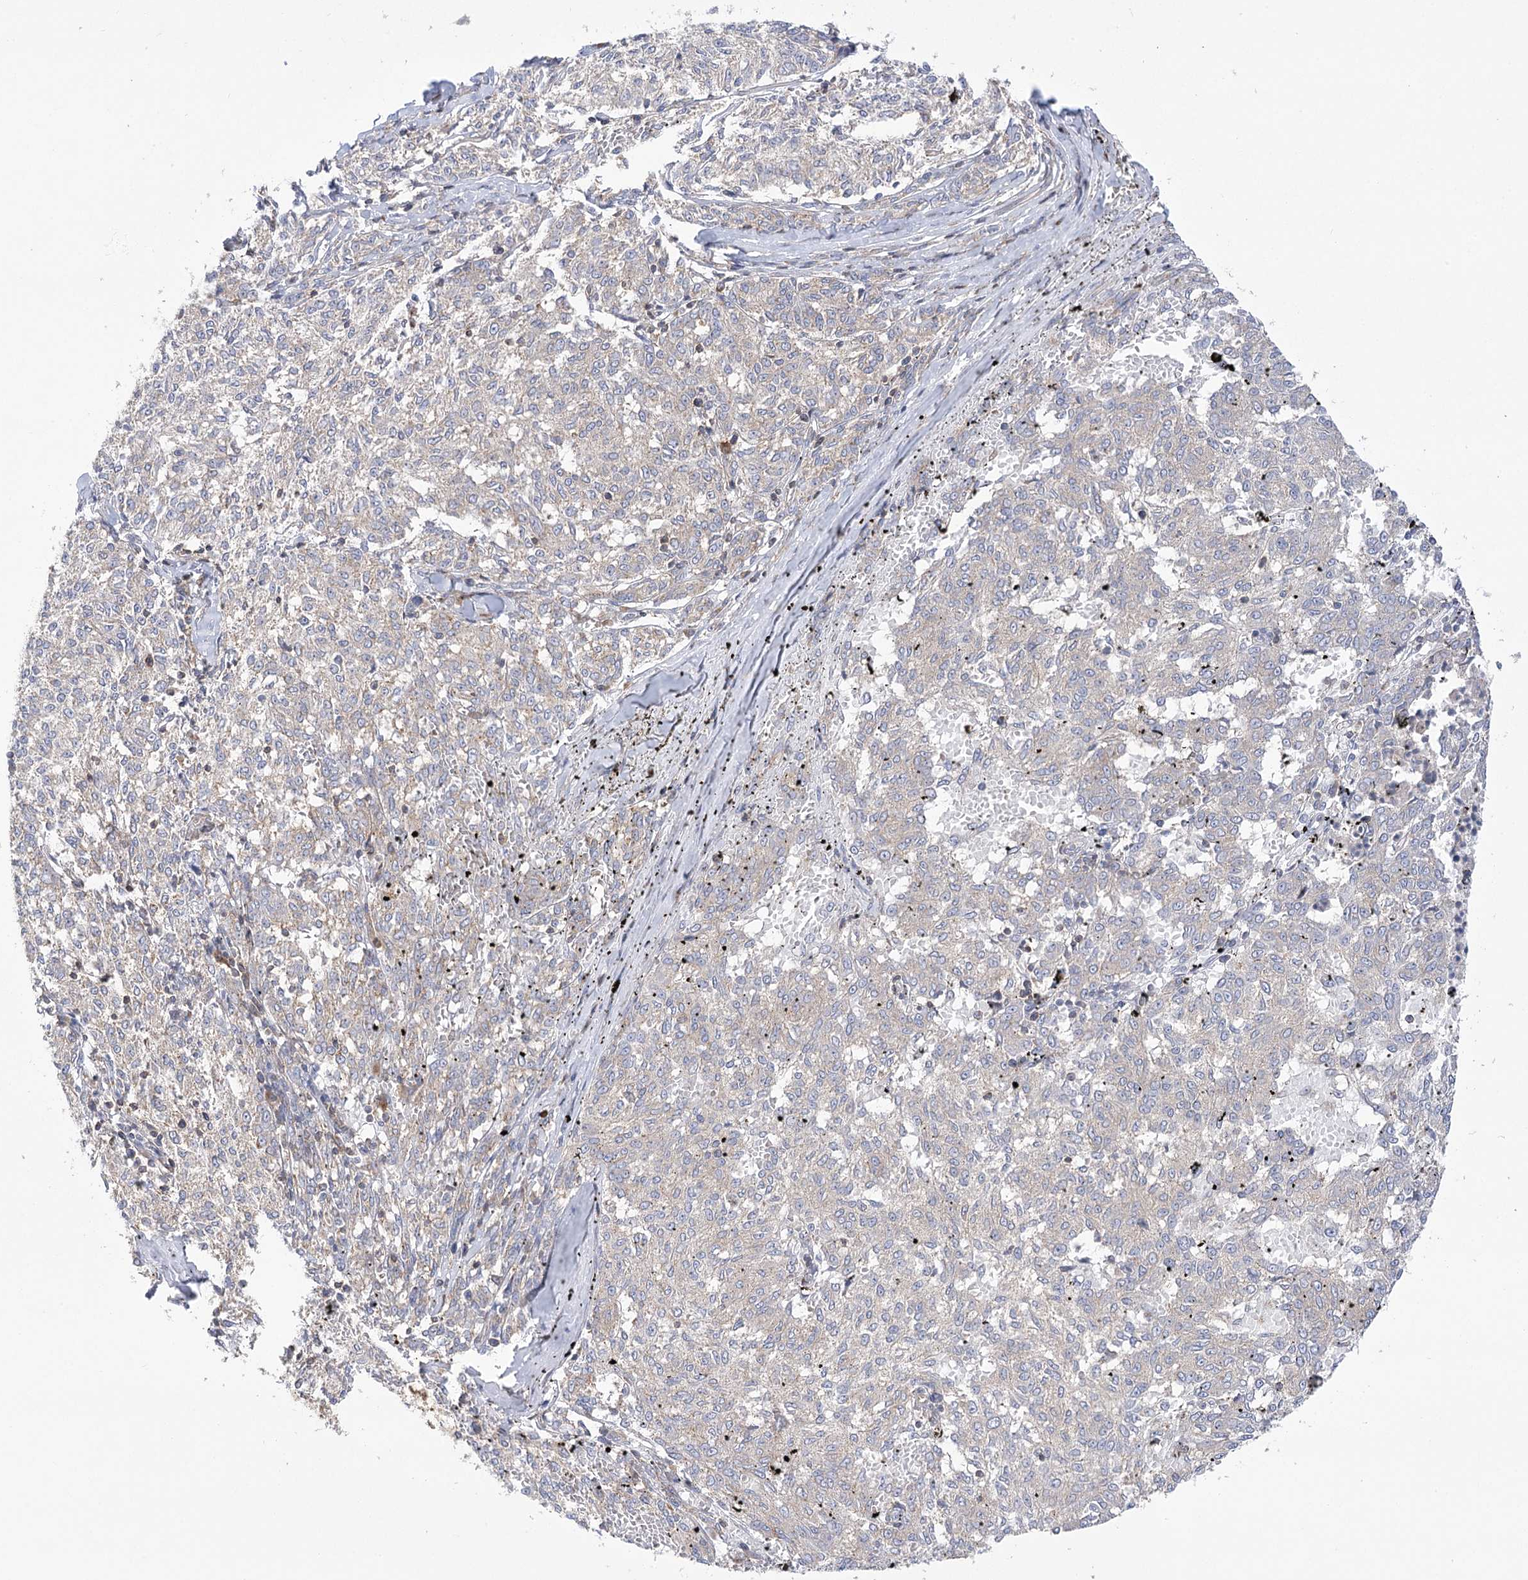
{"staining": {"intensity": "negative", "quantity": "none", "location": "none"}, "tissue": "melanoma", "cell_type": "Tumor cells", "image_type": "cancer", "snomed": [{"axis": "morphology", "description": "Malignant melanoma, NOS"}, {"axis": "topography", "description": "Skin"}], "caption": "Malignant melanoma was stained to show a protein in brown. There is no significant expression in tumor cells.", "gene": "VPS37B", "patient": {"sex": "female", "age": 72}}